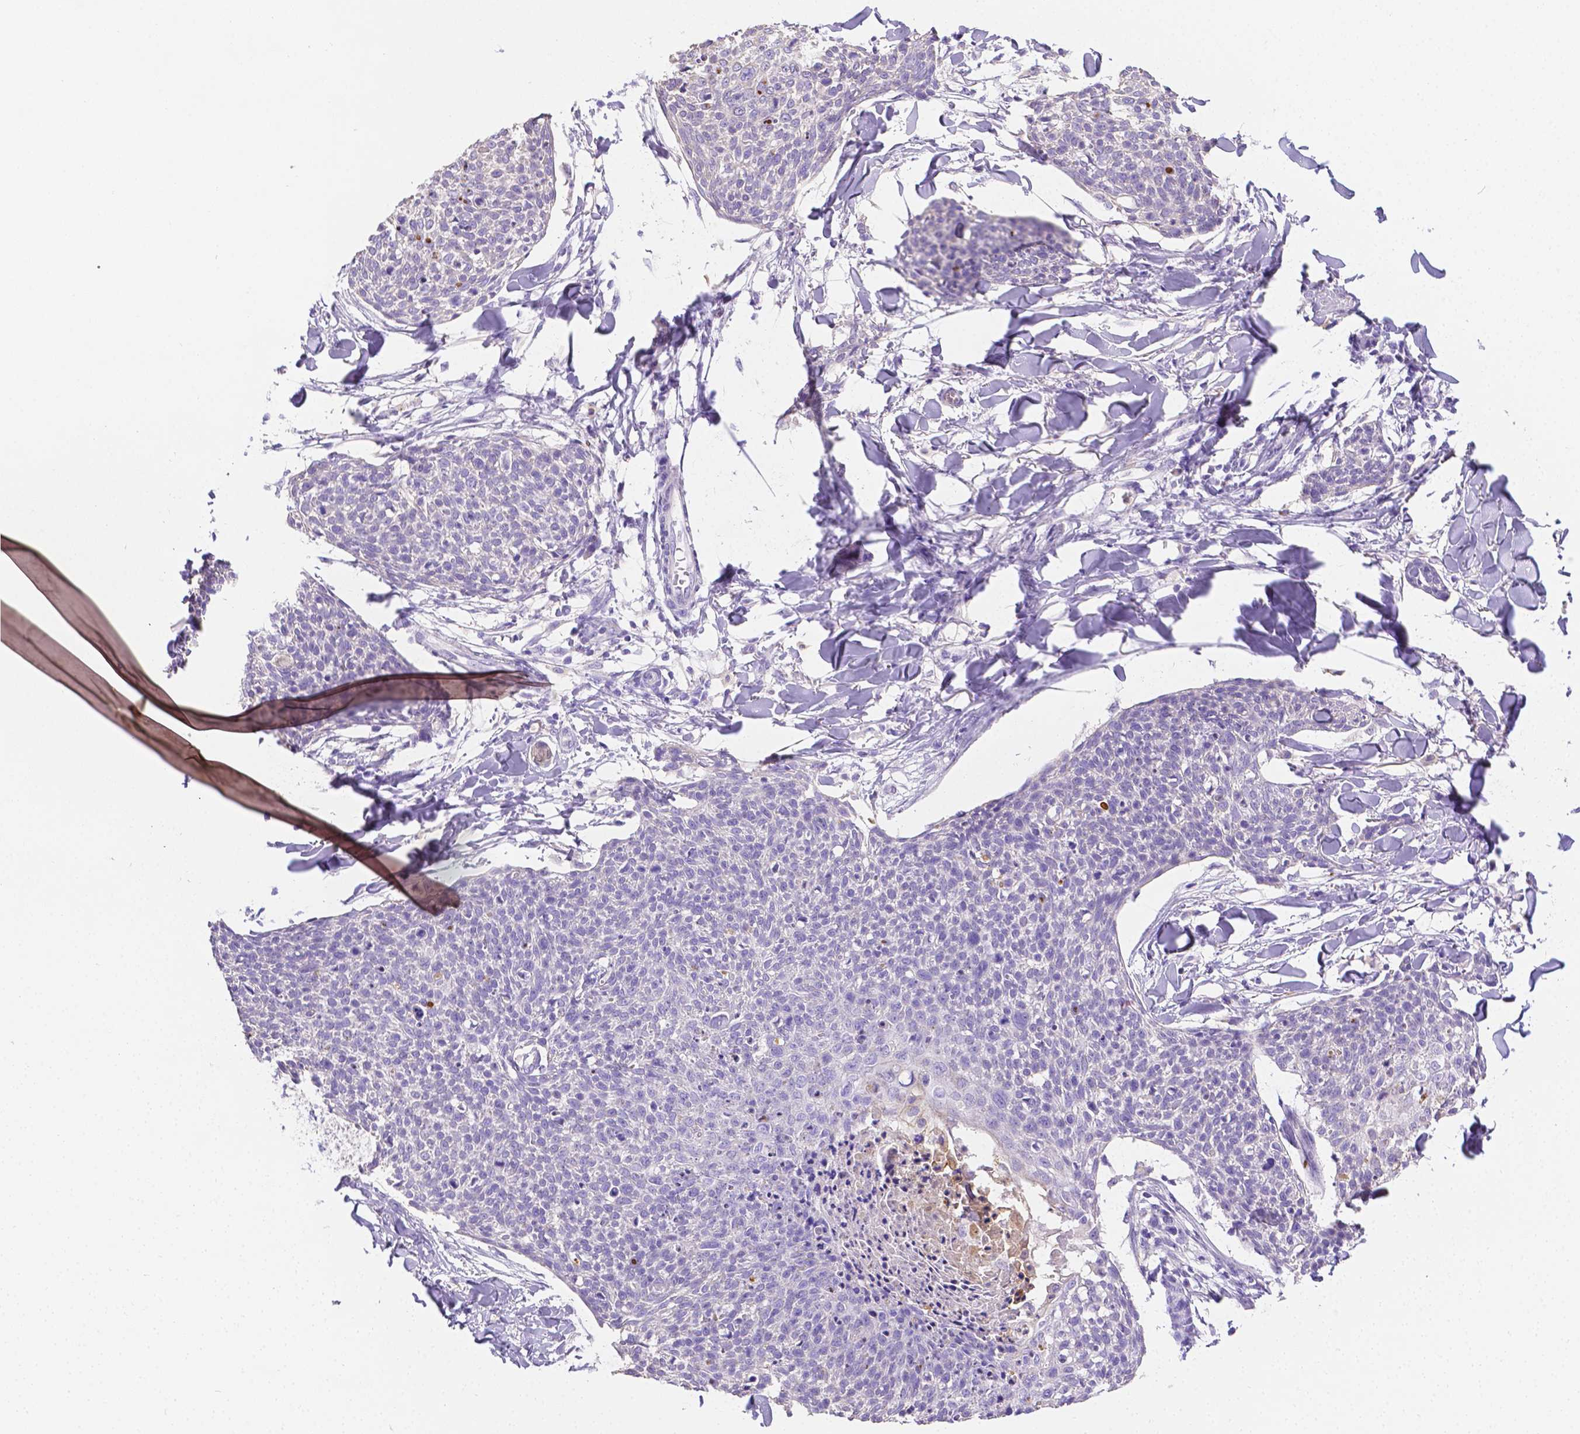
{"staining": {"intensity": "negative", "quantity": "none", "location": "none"}, "tissue": "skin cancer", "cell_type": "Tumor cells", "image_type": "cancer", "snomed": [{"axis": "morphology", "description": "Squamous cell carcinoma, NOS"}, {"axis": "topography", "description": "Skin"}, {"axis": "topography", "description": "Vulva"}], "caption": "Tumor cells are negative for brown protein staining in skin squamous cell carcinoma.", "gene": "NXPH2", "patient": {"sex": "female", "age": 75}}